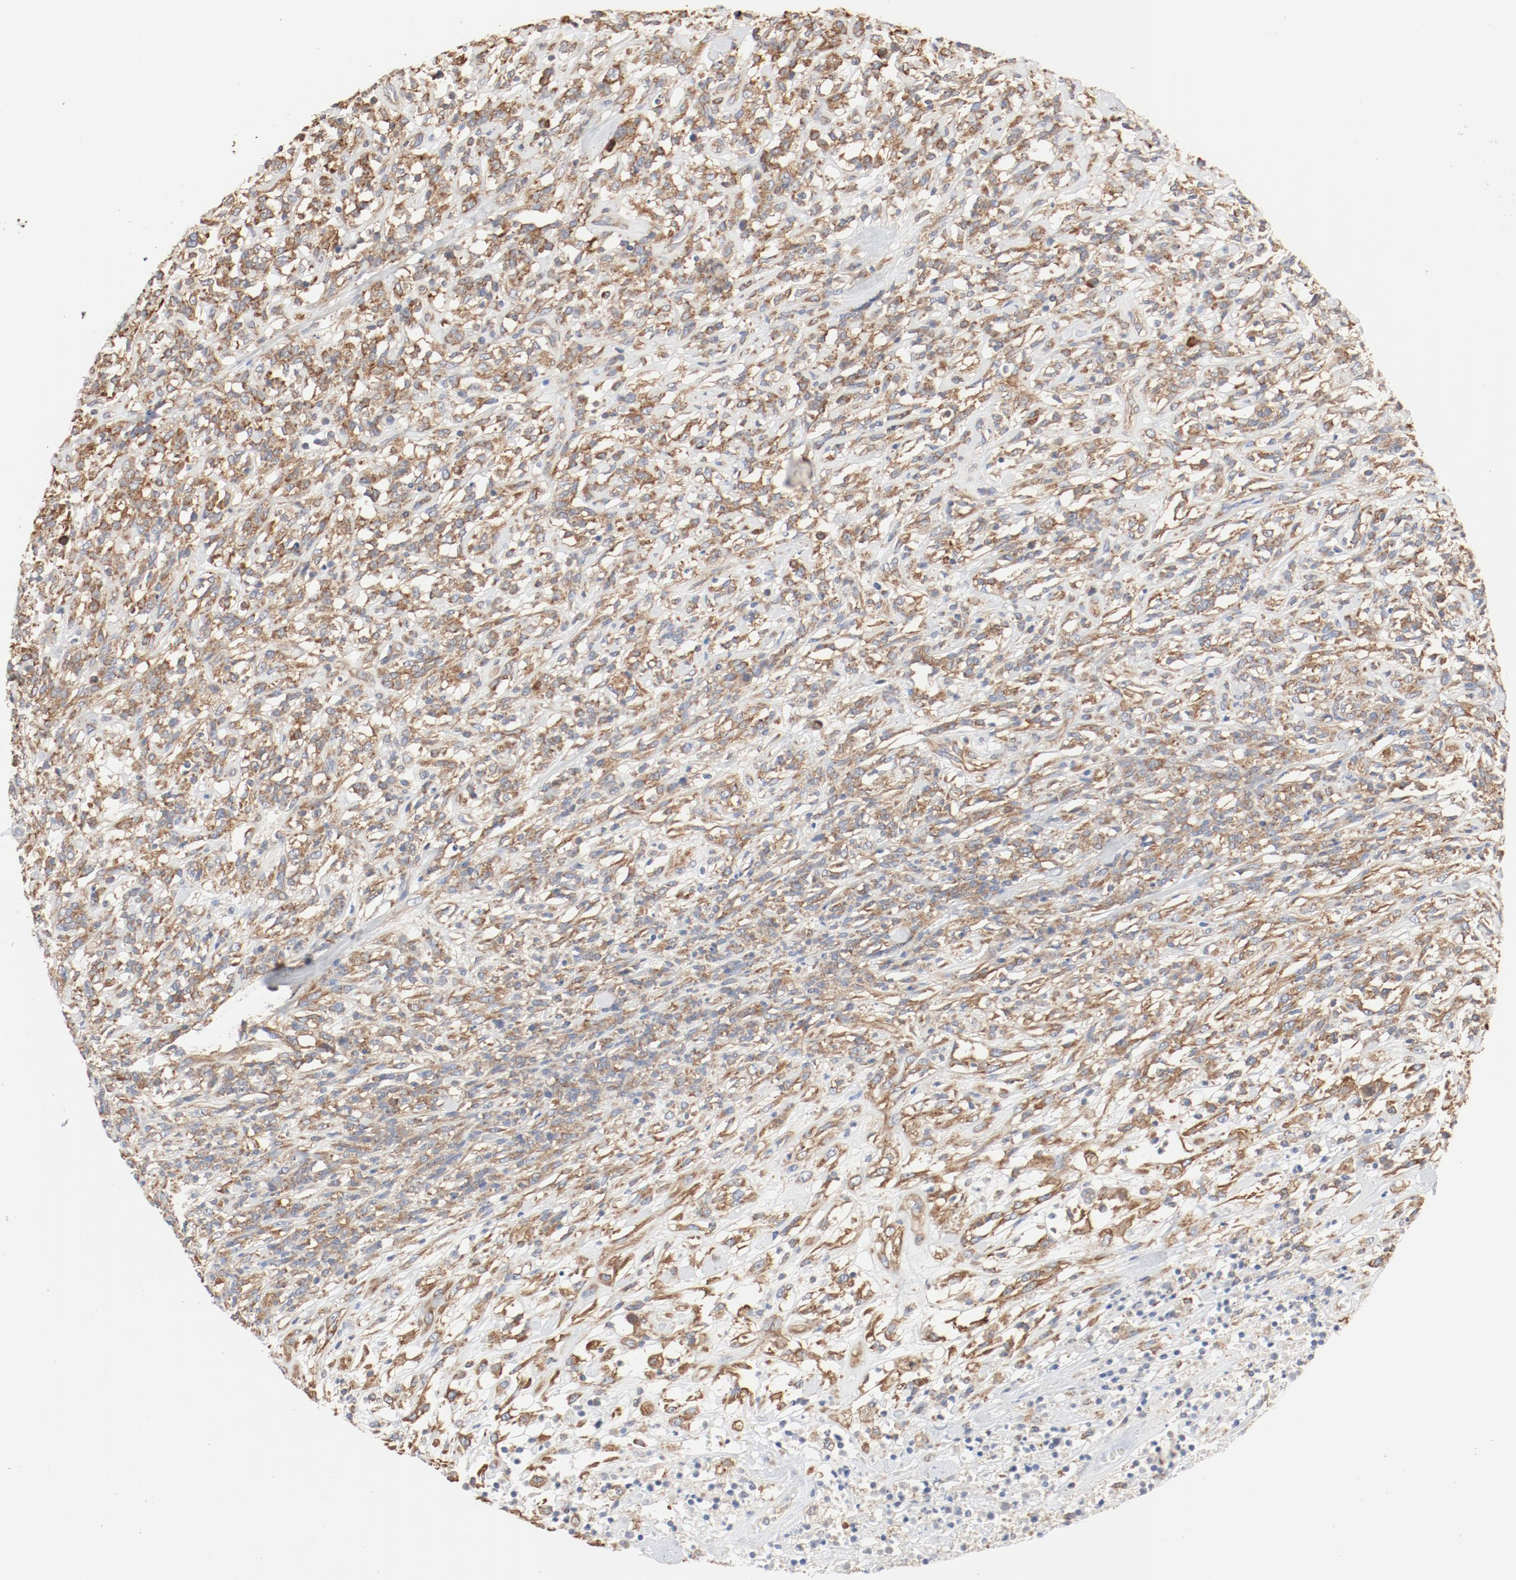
{"staining": {"intensity": "moderate", "quantity": ">75%", "location": "cytoplasmic/membranous"}, "tissue": "lymphoma", "cell_type": "Tumor cells", "image_type": "cancer", "snomed": [{"axis": "morphology", "description": "Malignant lymphoma, non-Hodgkin's type, High grade"}, {"axis": "topography", "description": "Lymph node"}], "caption": "The immunohistochemical stain highlights moderate cytoplasmic/membranous staining in tumor cells of high-grade malignant lymphoma, non-Hodgkin's type tissue.", "gene": "RPS6", "patient": {"sex": "female", "age": 73}}